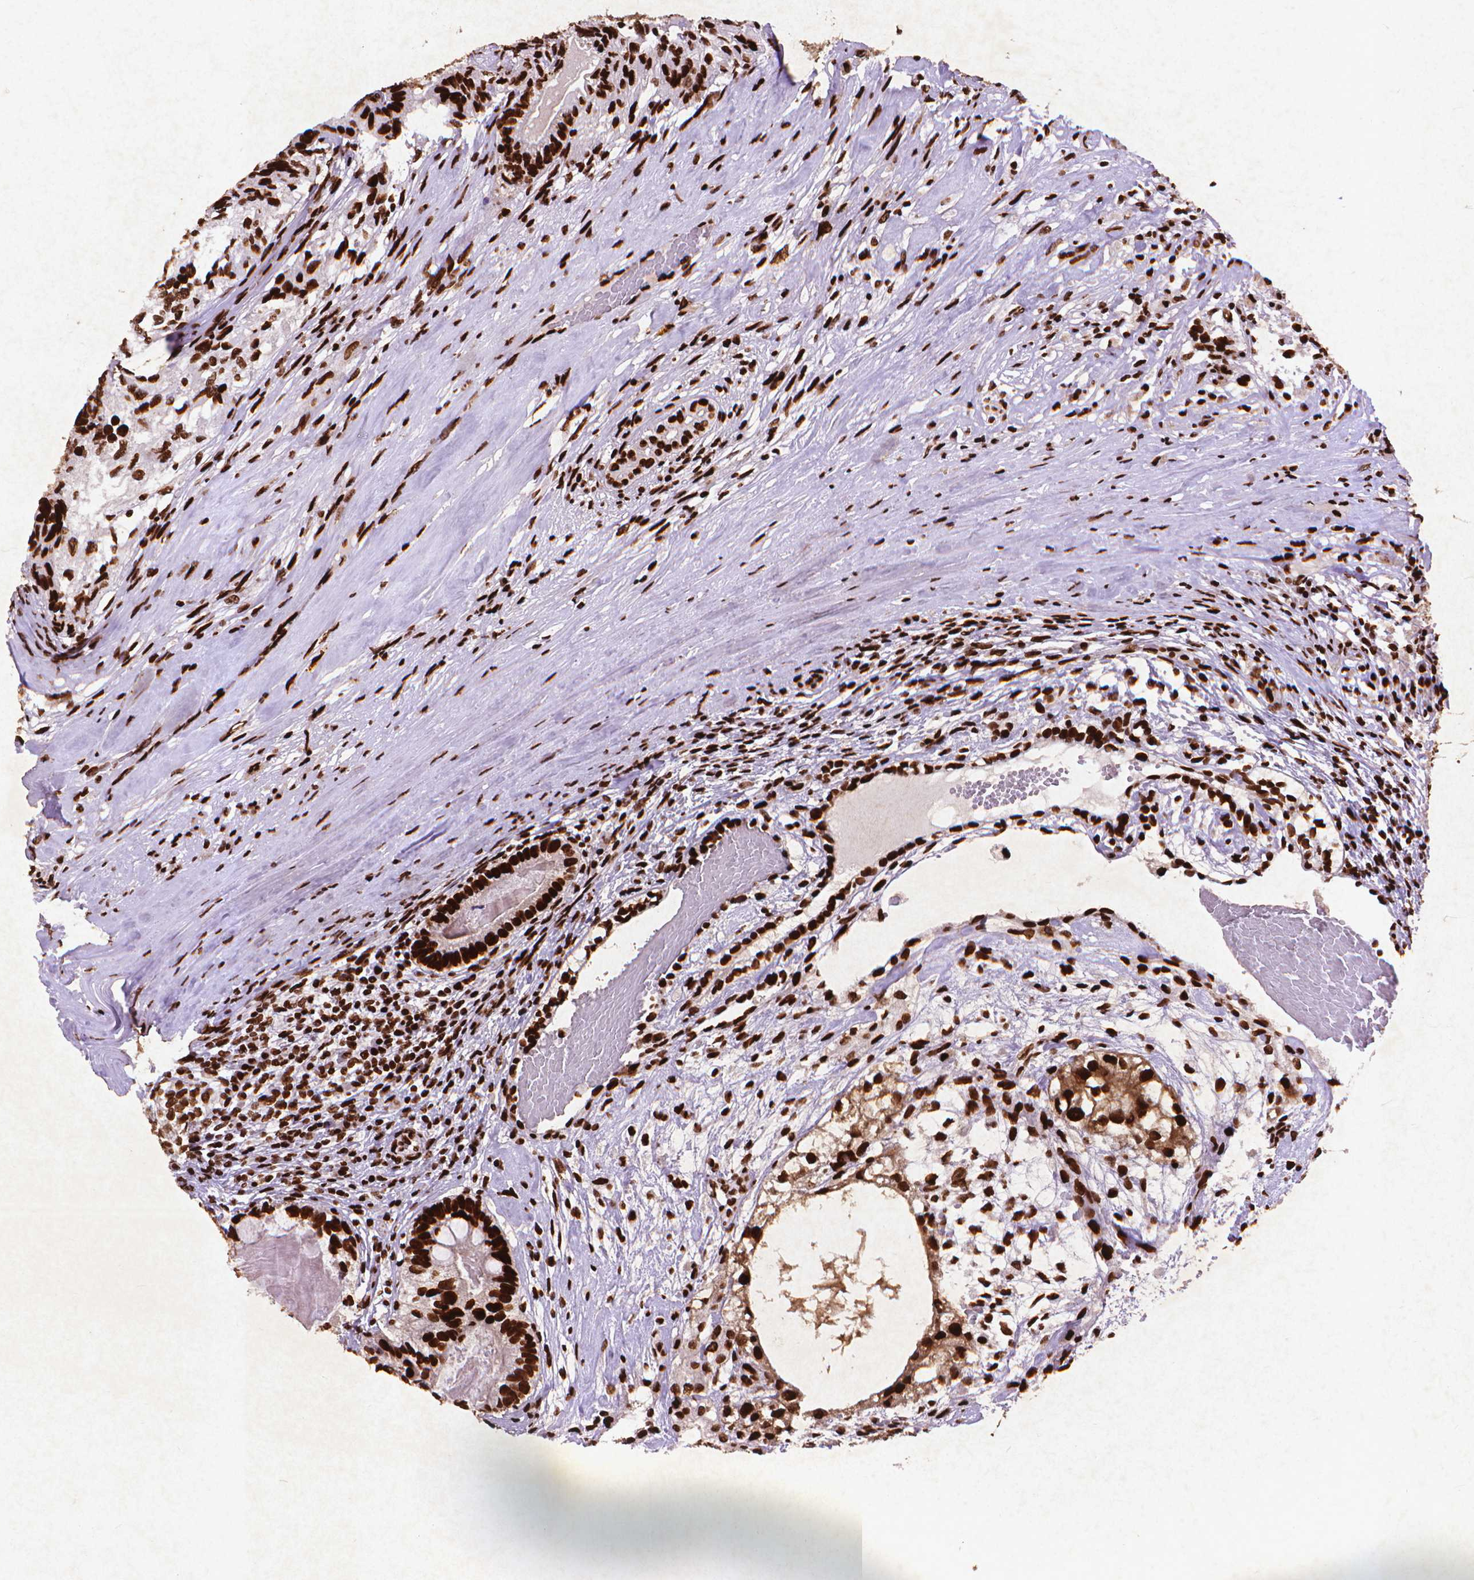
{"staining": {"intensity": "strong", "quantity": ">75%", "location": "nuclear"}, "tissue": "testis cancer", "cell_type": "Tumor cells", "image_type": "cancer", "snomed": [{"axis": "morphology", "description": "Seminoma, NOS"}, {"axis": "morphology", "description": "Carcinoma, Embryonal, NOS"}, {"axis": "topography", "description": "Testis"}], "caption": "Brown immunohistochemical staining in human testis cancer (seminoma) demonstrates strong nuclear expression in about >75% of tumor cells.", "gene": "CITED2", "patient": {"sex": "male", "age": 41}}